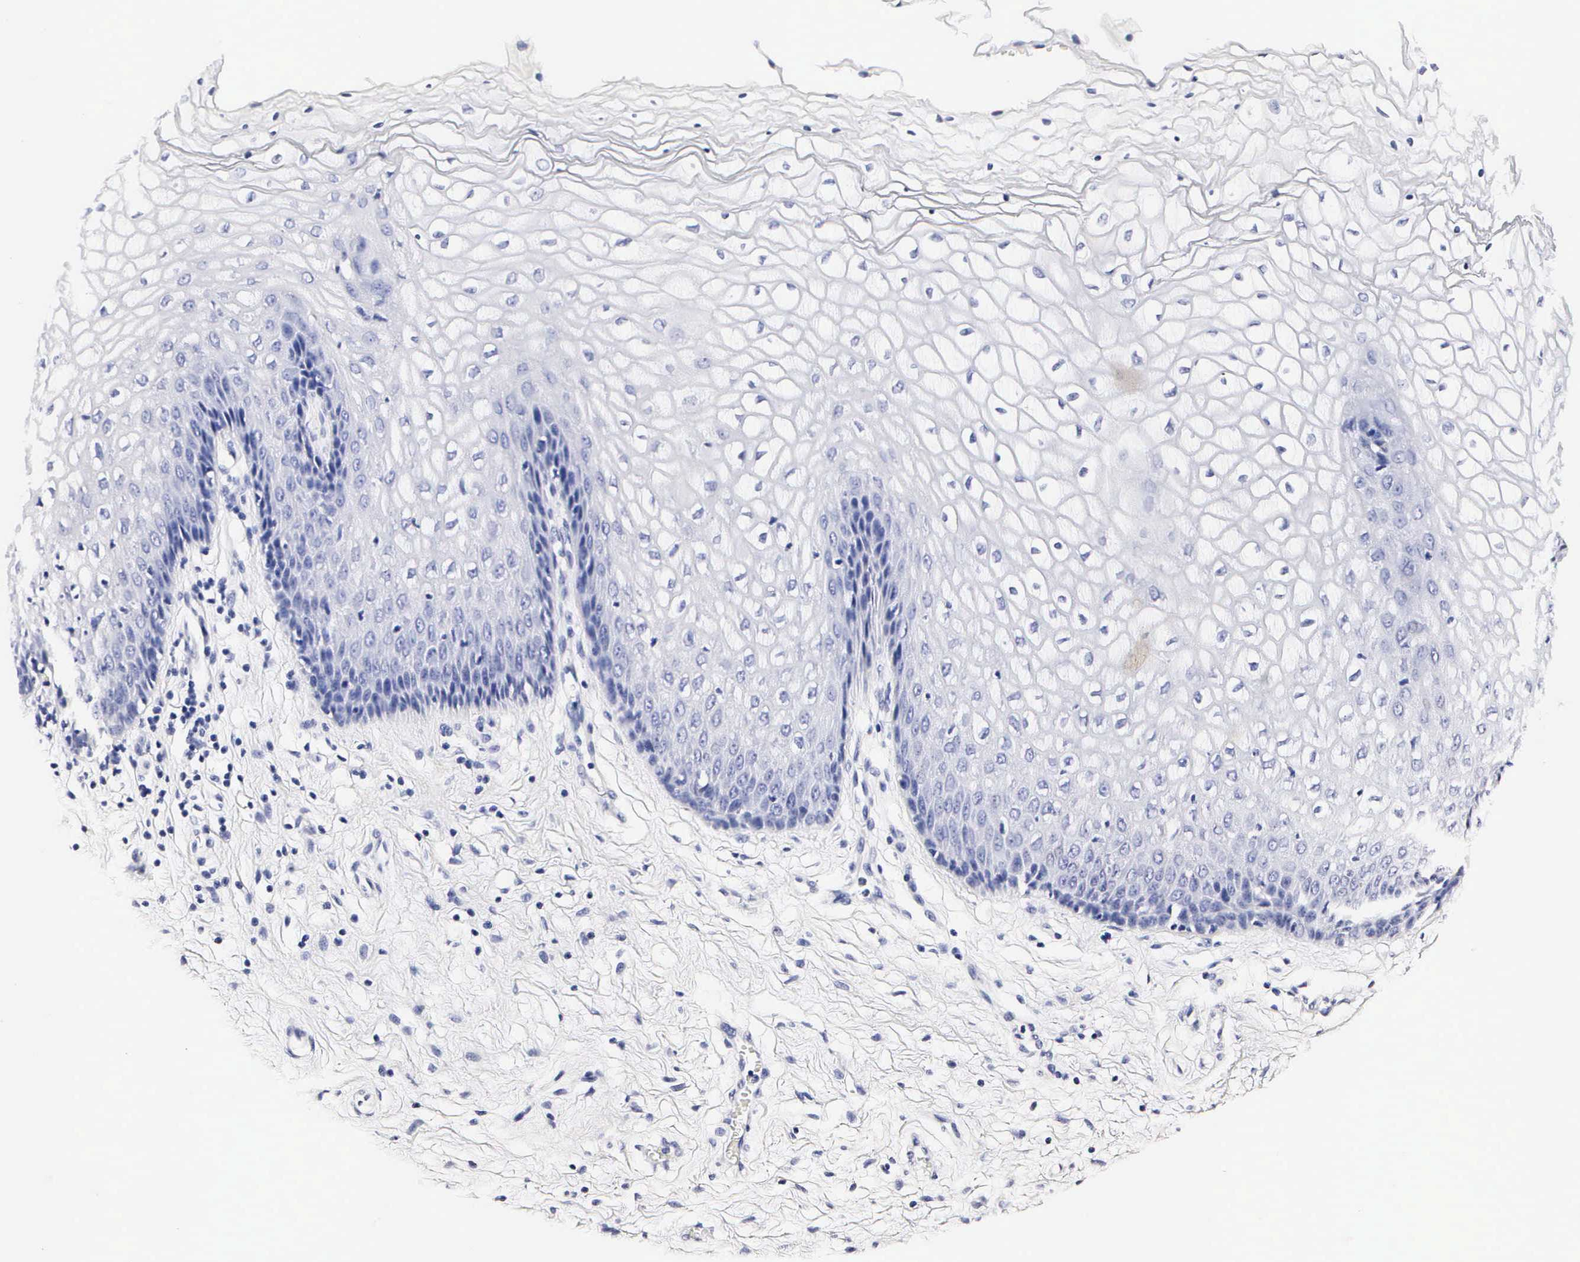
{"staining": {"intensity": "negative", "quantity": "none", "location": "none"}, "tissue": "vagina", "cell_type": "Squamous epithelial cells", "image_type": "normal", "snomed": [{"axis": "morphology", "description": "Normal tissue, NOS"}, {"axis": "topography", "description": "Vagina"}], "caption": "Image shows no significant protein expression in squamous epithelial cells of unremarkable vagina.", "gene": "RNASE6", "patient": {"sex": "female", "age": 34}}